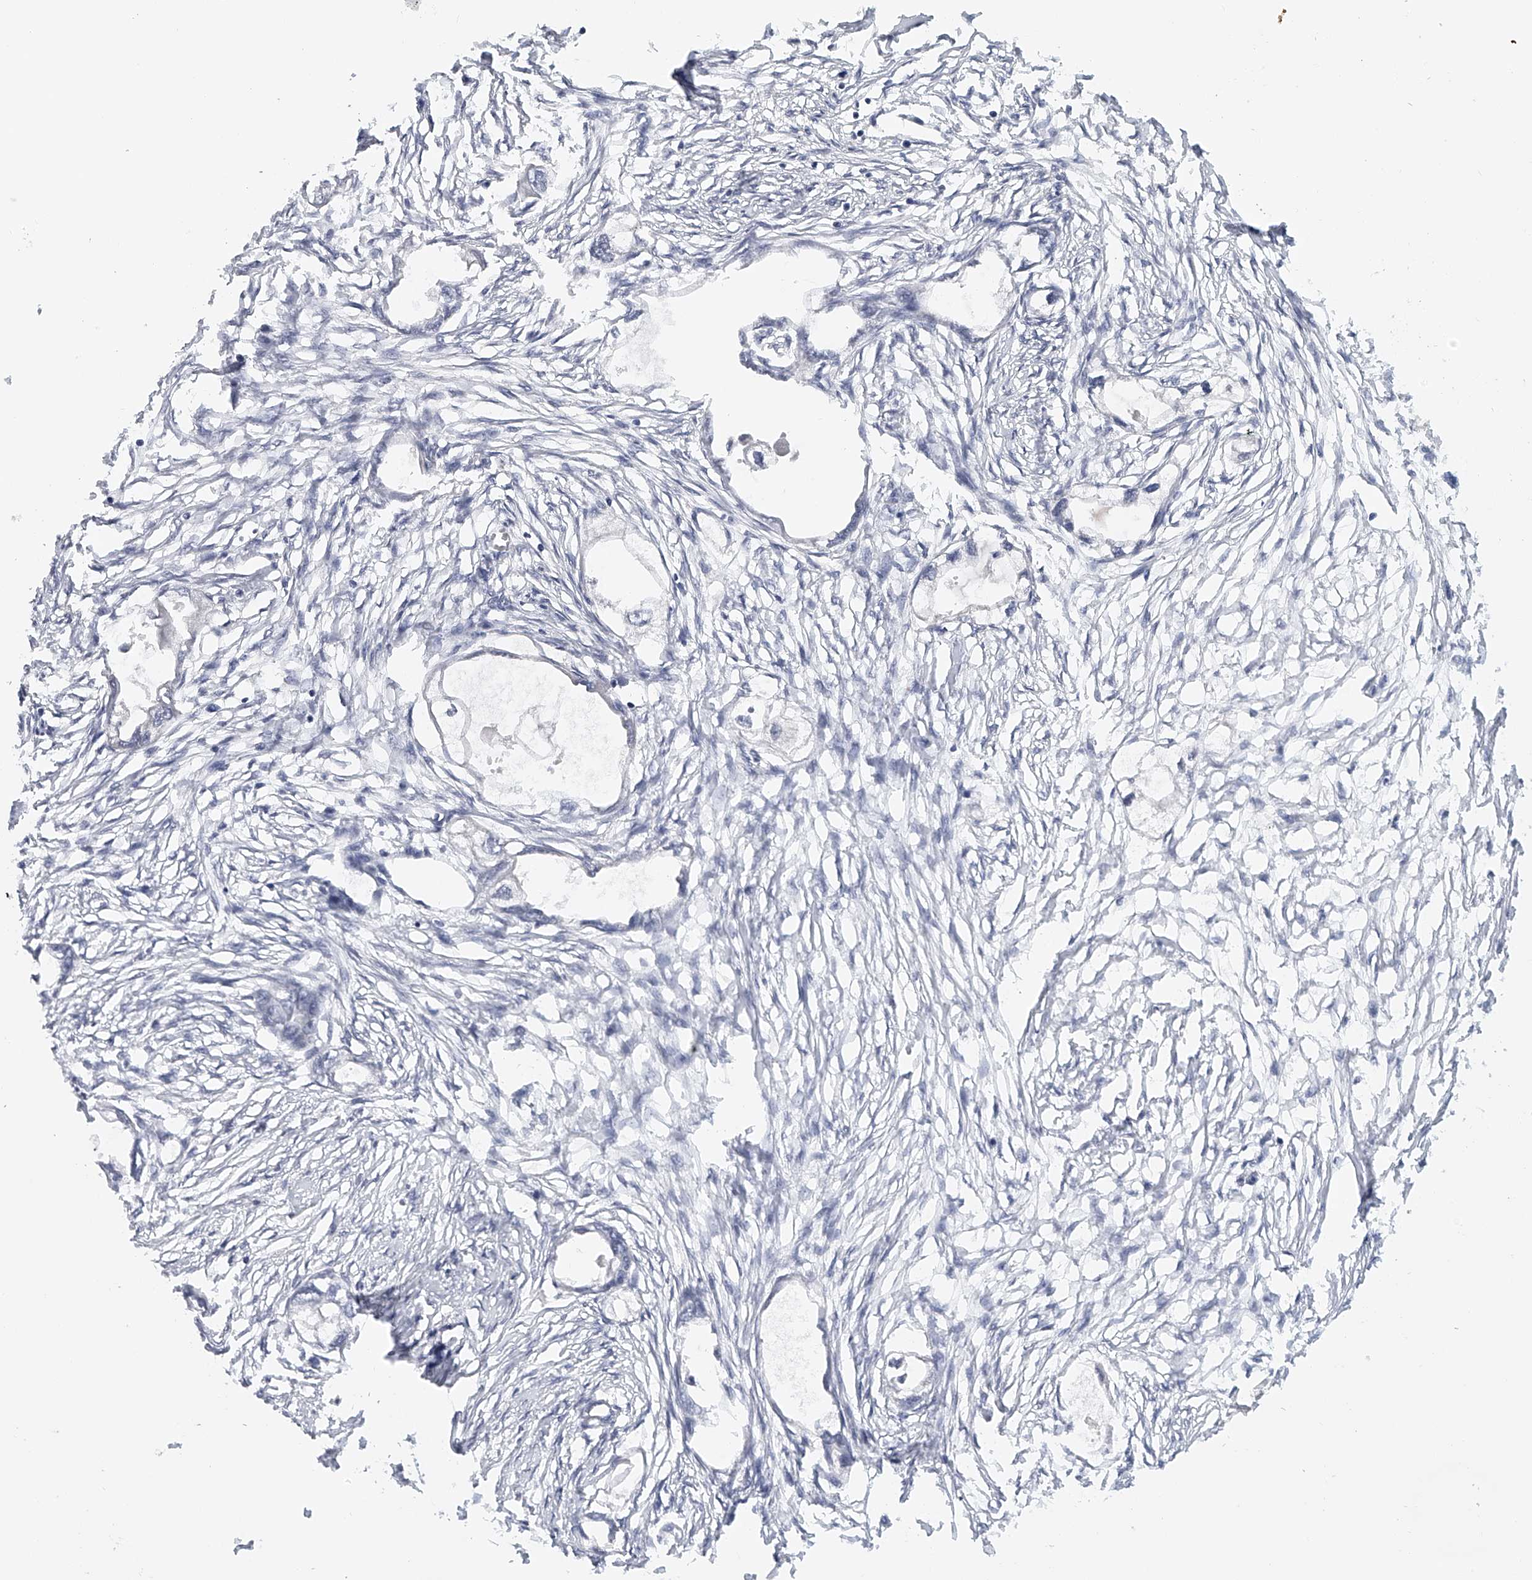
{"staining": {"intensity": "negative", "quantity": "none", "location": "none"}, "tissue": "endometrial cancer", "cell_type": "Tumor cells", "image_type": "cancer", "snomed": [{"axis": "morphology", "description": "Adenocarcinoma, NOS"}, {"axis": "morphology", "description": "Adenocarcinoma, metastatic, NOS"}, {"axis": "topography", "description": "Adipose tissue"}, {"axis": "topography", "description": "Endometrium"}], "caption": "Tumor cells show no significant protein expression in metastatic adenocarcinoma (endometrial). Brightfield microscopy of immunohistochemistry (IHC) stained with DAB (brown) and hematoxylin (blue), captured at high magnification.", "gene": "DDX43", "patient": {"sex": "female", "age": 67}}